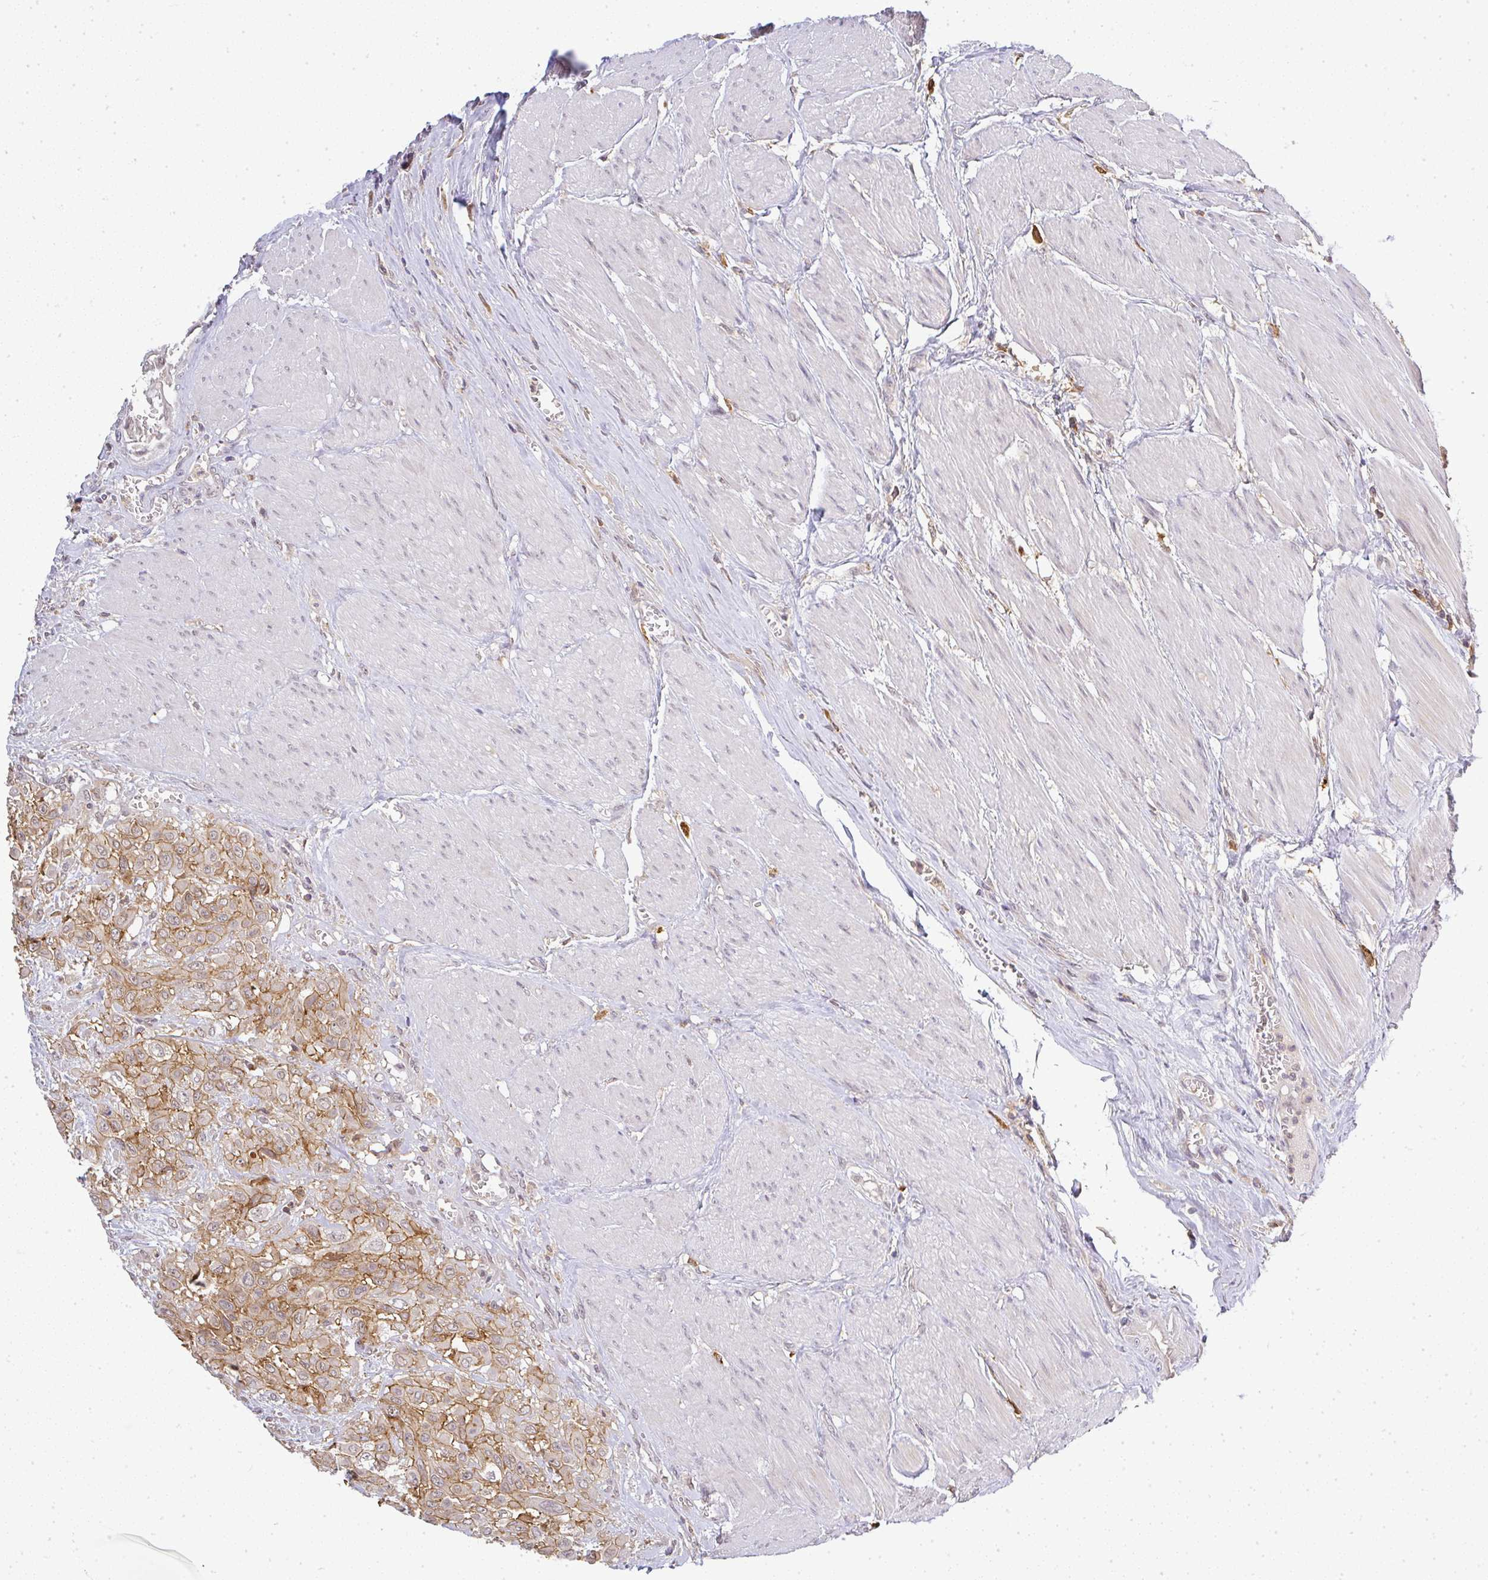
{"staining": {"intensity": "weak", "quantity": ">75%", "location": "cytoplasmic/membranous"}, "tissue": "urothelial cancer", "cell_type": "Tumor cells", "image_type": "cancer", "snomed": [{"axis": "morphology", "description": "Urothelial carcinoma, High grade"}, {"axis": "topography", "description": "Urinary bladder"}], "caption": "Human high-grade urothelial carcinoma stained with a brown dye shows weak cytoplasmic/membranous positive positivity in approximately >75% of tumor cells.", "gene": "FAM153A", "patient": {"sex": "male", "age": 57}}